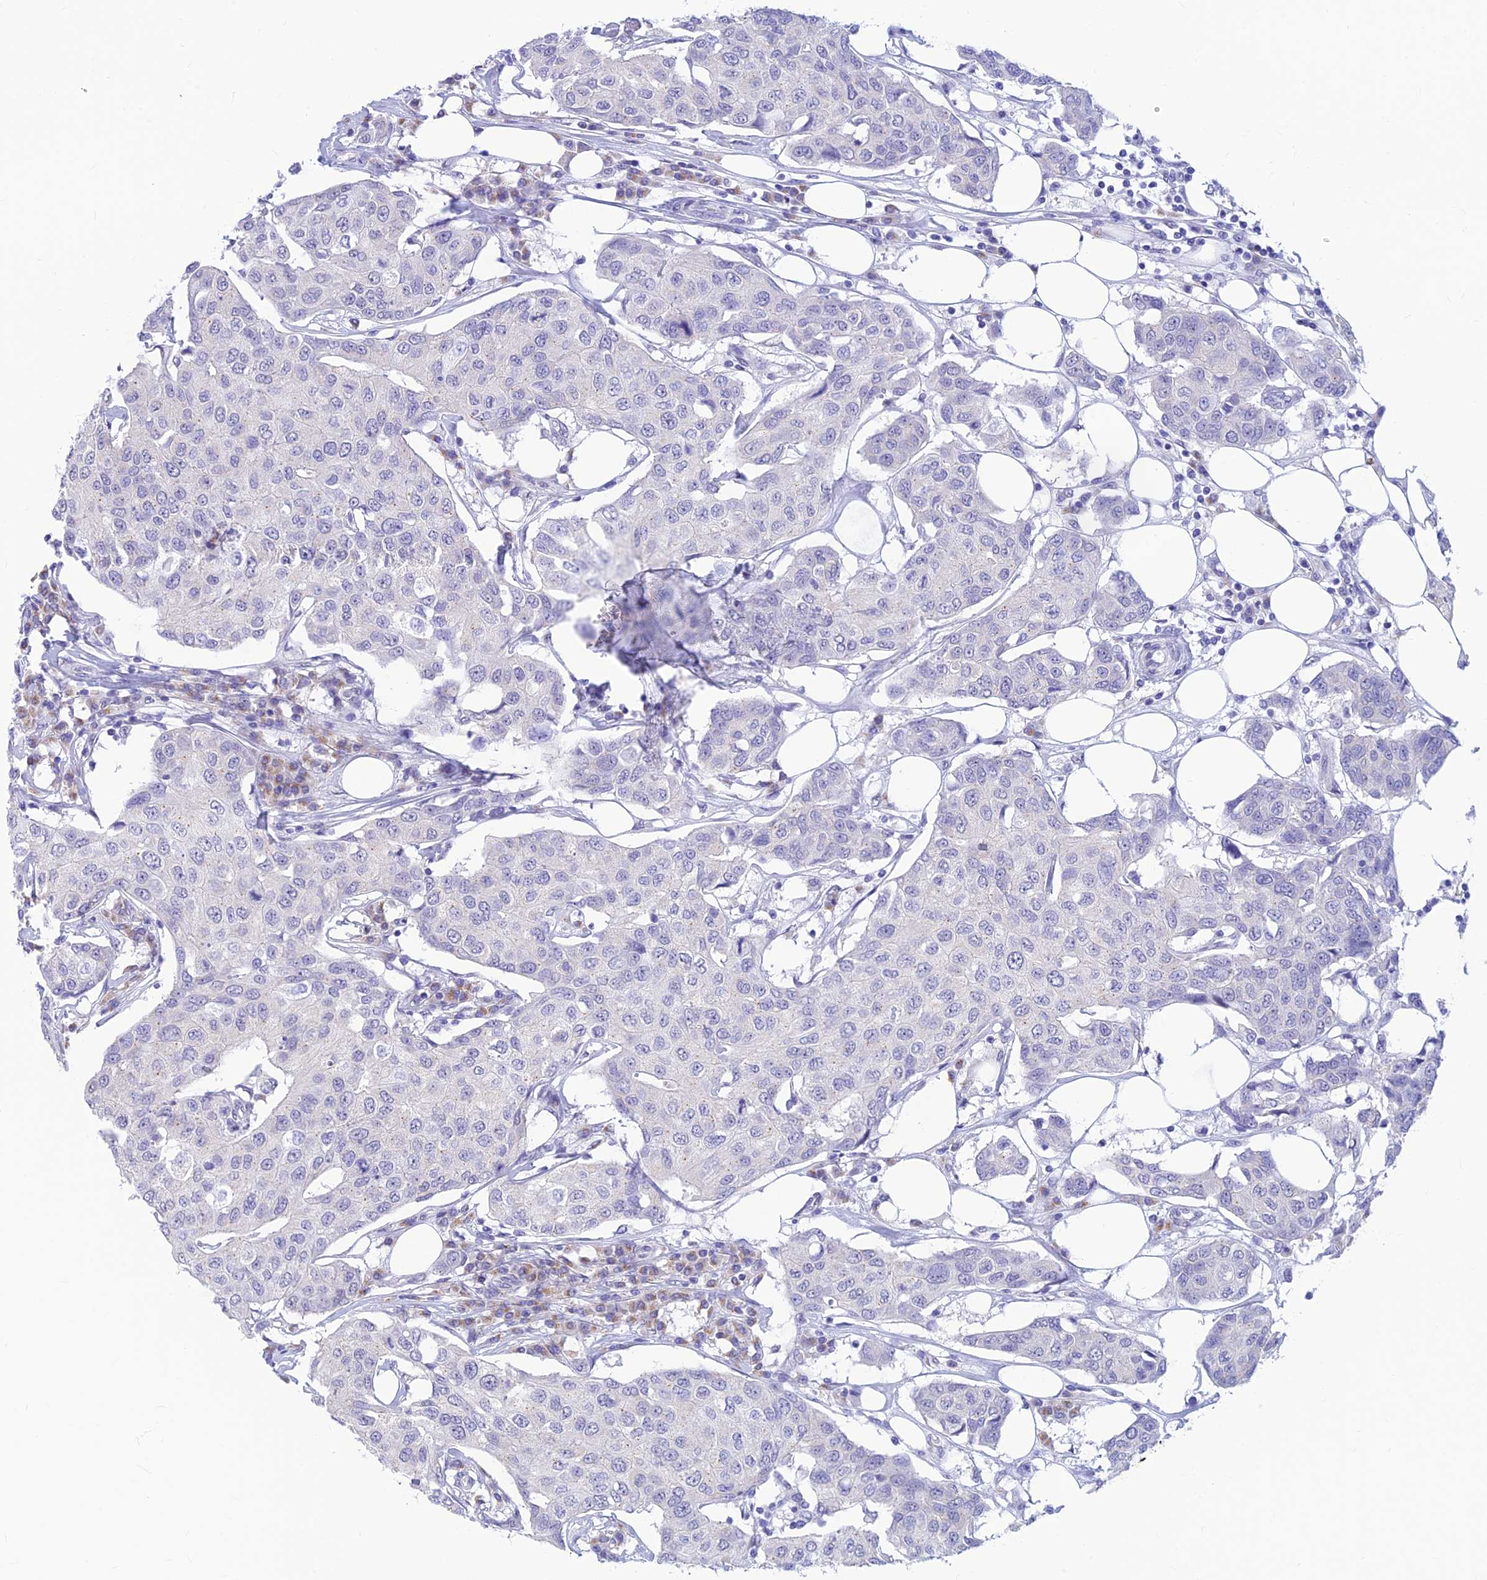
{"staining": {"intensity": "negative", "quantity": "none", "location": "none"}, "tissue": "breast cancer", "cell_type": "Tumor cells", "image_type": "cancer", "snomed": [{"axis": "morphology", "description": "Duct carcinoma"}, {"axis": "topography", "description": "Breast"}], "caption": "High power microscopy histopathology image of an immunohistochemistry (IHC) histopathology image of breast cancer (invasive ductal carcinoma), revealing no significant staining in tumor cells. (DAB IHC visualized using brightfield microscopy, high magnification).", "gene": "INKA1", "patient": {"sex": "female", "age": 80}}